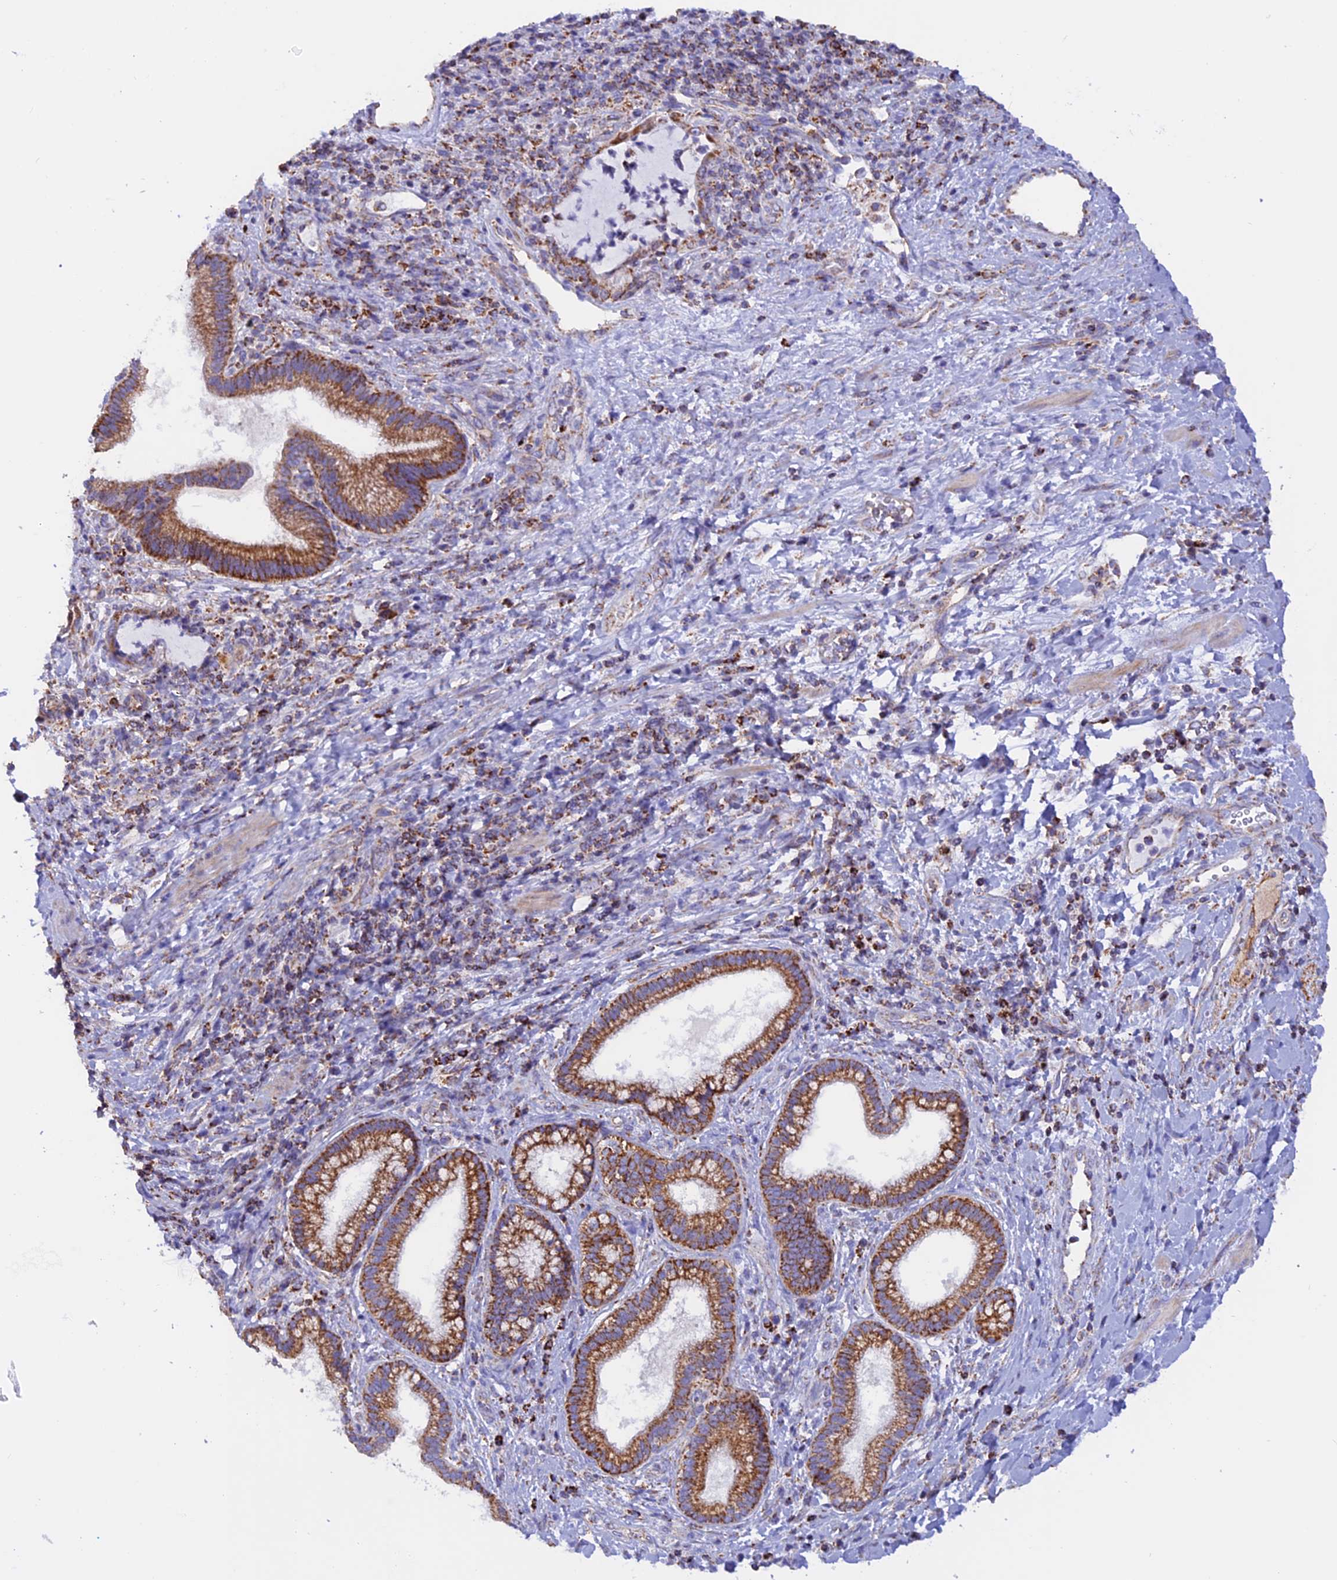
{"staining": {"intensity": "moderate", "quantity": ">75%", "location": "cytoplasmic/membranous"}, "tissue": "pancreatic cancer", "cell_type": "Tumor cells", "image_type": "cancer", "snomed": [{"axis": "morphology", "description": "Normal tissue, NOS"}, {"axis": "morphology", "description": "Adenocarcinoma, NOS"}, {"axis": "topography", "description": "Pancreas"}], "caption": "This is an image of immunohistochemistry staining of adenocarcinoma (pancreatic), which shows moderate expression in the cytoplasmic/membranous of tumor cells.", "gene": "GCDH", "patient": {"sex": "female", "age": 55}}